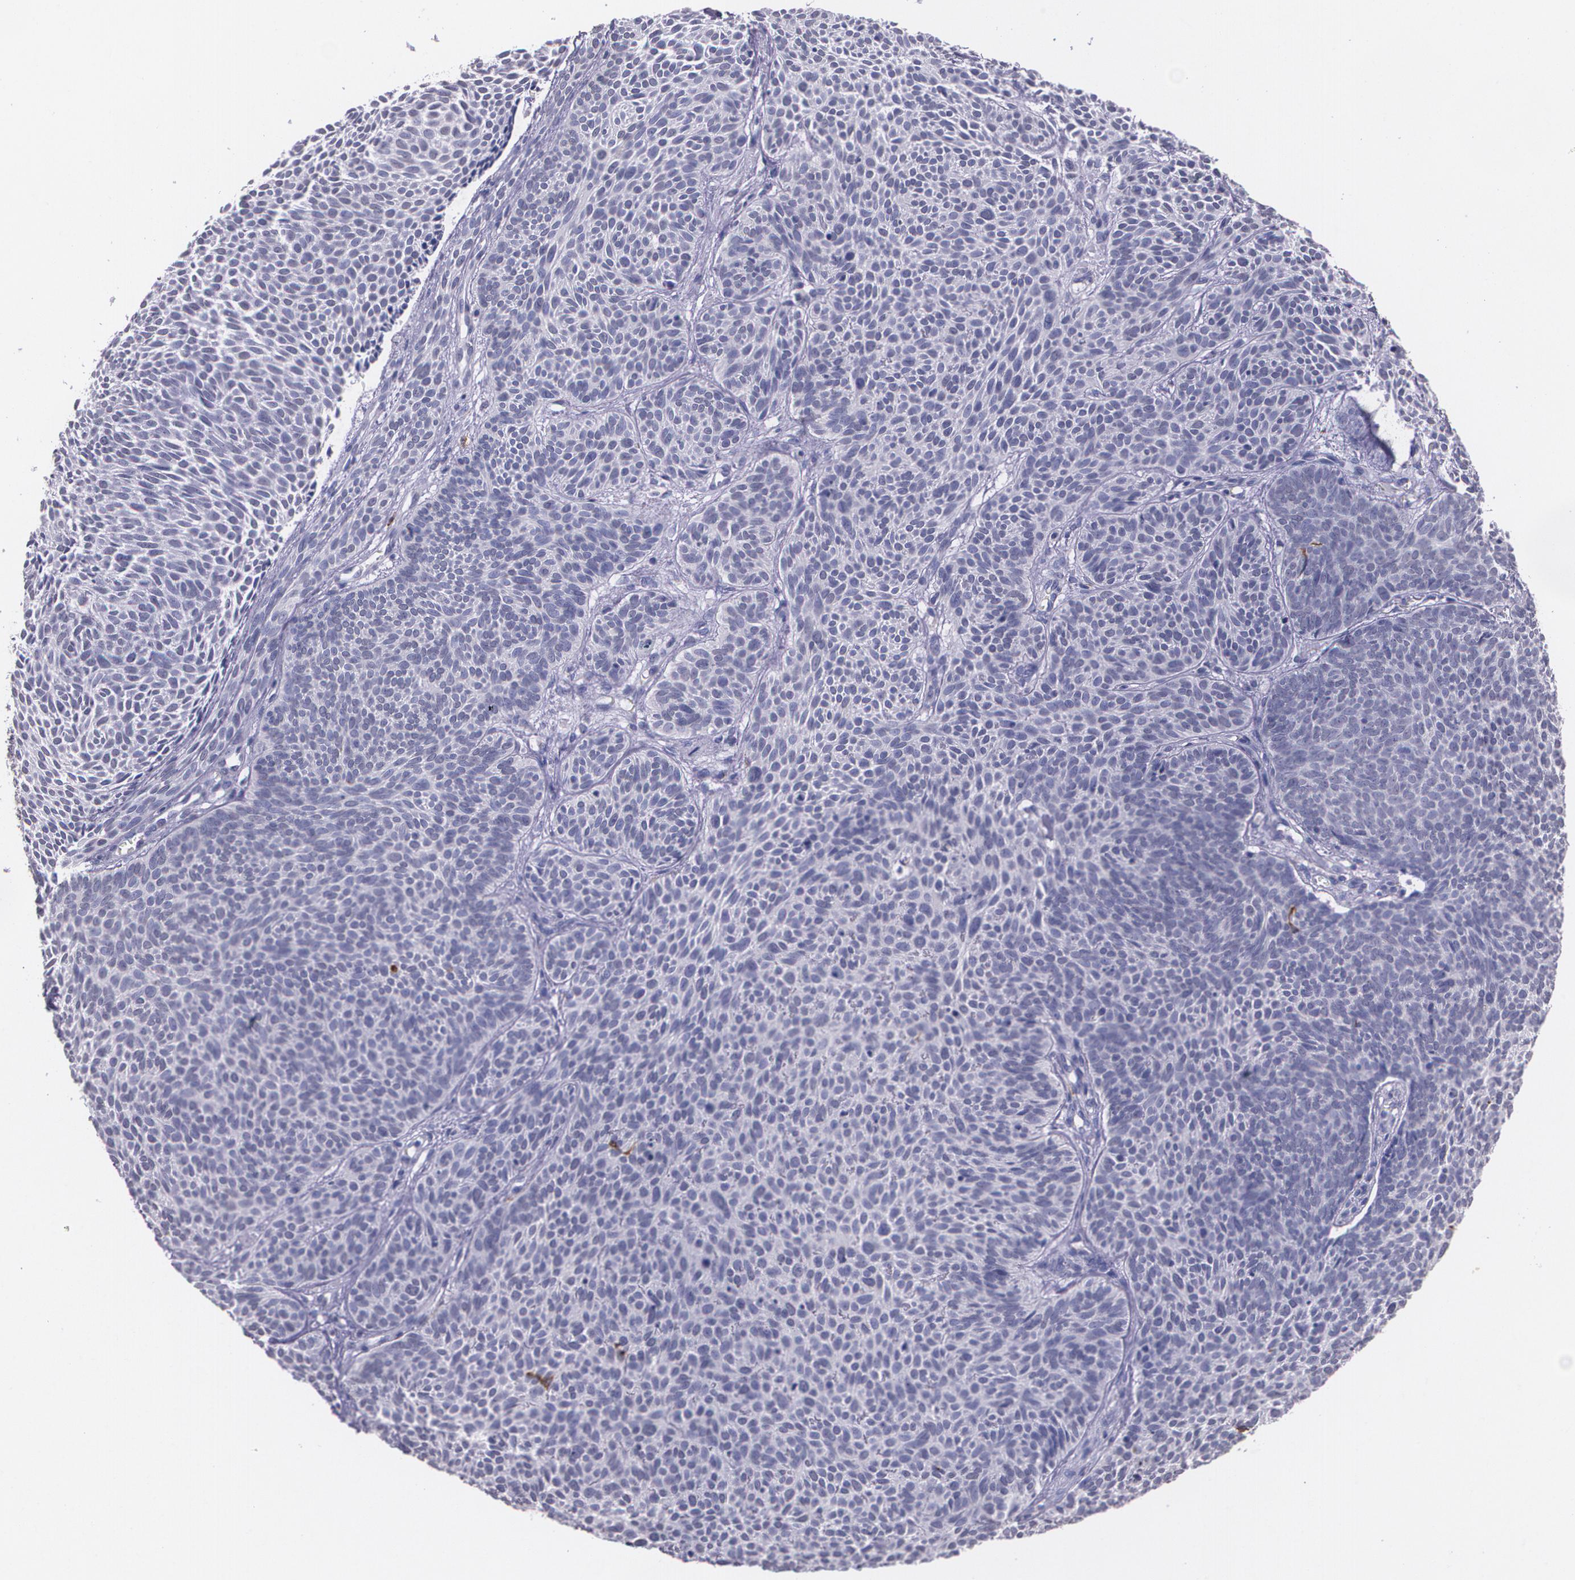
{"staining": {"intensity": "negative", "quantity": "none", "location": "none"}, "tissue": "skin cancer", "cell_type": "Tumor cells", "image_type": "cancer", "snomed": [{"axis": "morphology", "description": "Basal cell carcinoma"}, {"axis": "topography", "description": "Skin"}], "caption": "Skin cancer (basal cell carcinoma) was stained to show a protein in brown. There is no significant staining in tumor cells. Nuclei are stained in blue.", "gene": "RTN1", "patient": {"sex": "male", "age": 84}}